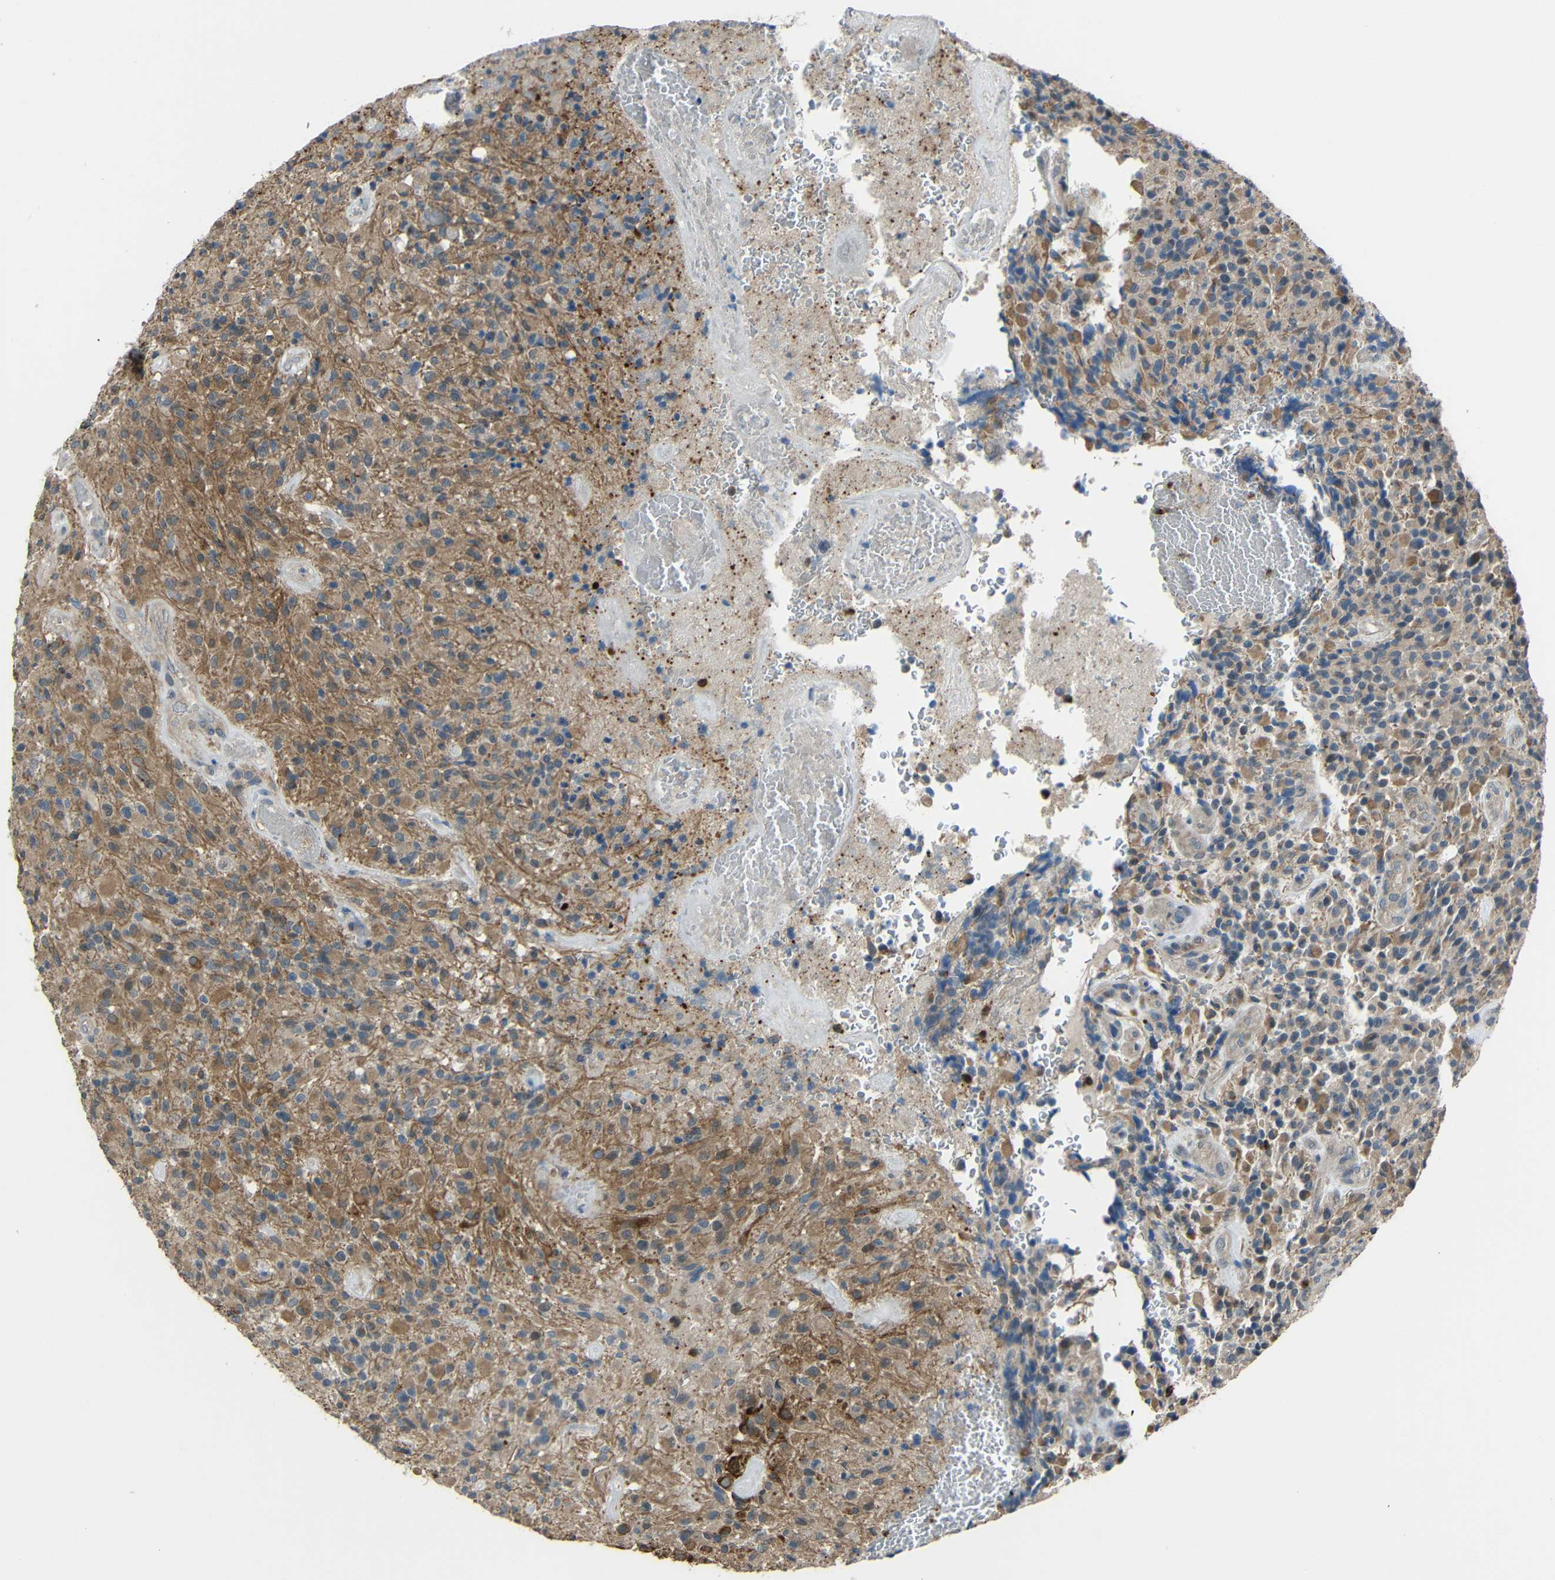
{"staining": {"intensity": "moderate", "quantity": ">75%", "location": "cytoplasmic/membranous"}, "tissue": "glioma", "cell_type": "Tumor cells", "image_type": "cancer", "snomed": [{"axis": "morphology", "description": "Glioma, malignant, High grade"}, {"axis": "topography", "description": "Brain"}], "caption": "Human malignant glioma (high-grade) stained for a protein (brown) exhibits moderate cytoplasmic/membranous positive positivity in about >75% of tumor cells.", "gene": "STBD1", "patient": {"sex": "male", "age": 71}}